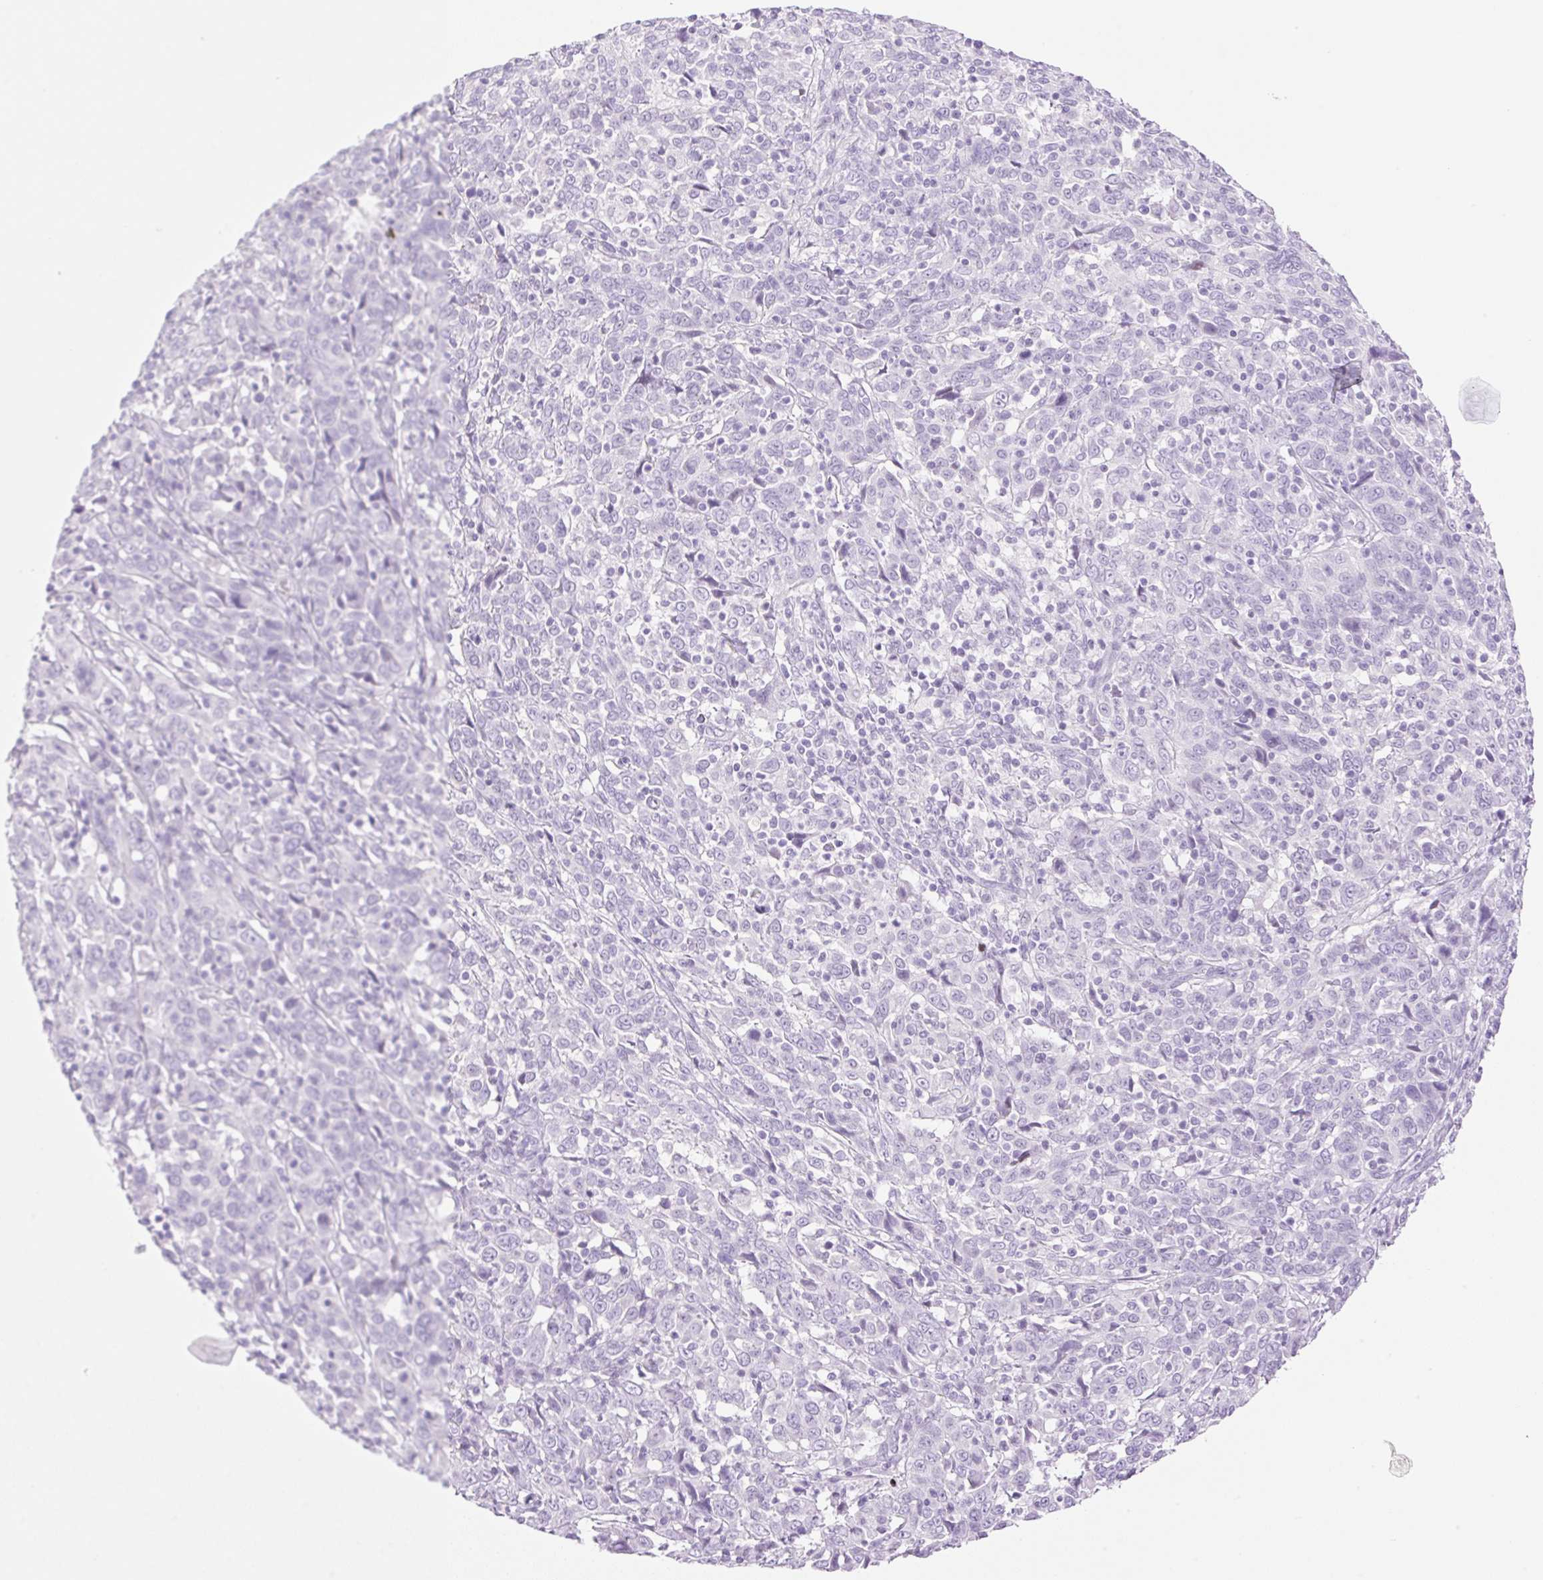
{"staining": {"intensity": "negative", "quantity": "none", "location": "none"}, "tissue": "cervical cancer", "cell_type": "Tumor cells", "image_type": "cancer", "snomed": [{"axis": "morphology", "description": "Squamous cell carcinoma, NOS"}, {"axis": "topography", "description": "Cervix"}], "caption": "Immunohistochemical staining of squamous cell carcinoma (cervical) reveals no significant staining in tumor cells.", "gene": "SP140L", "patient": {"sex": "female", "age": 46}}